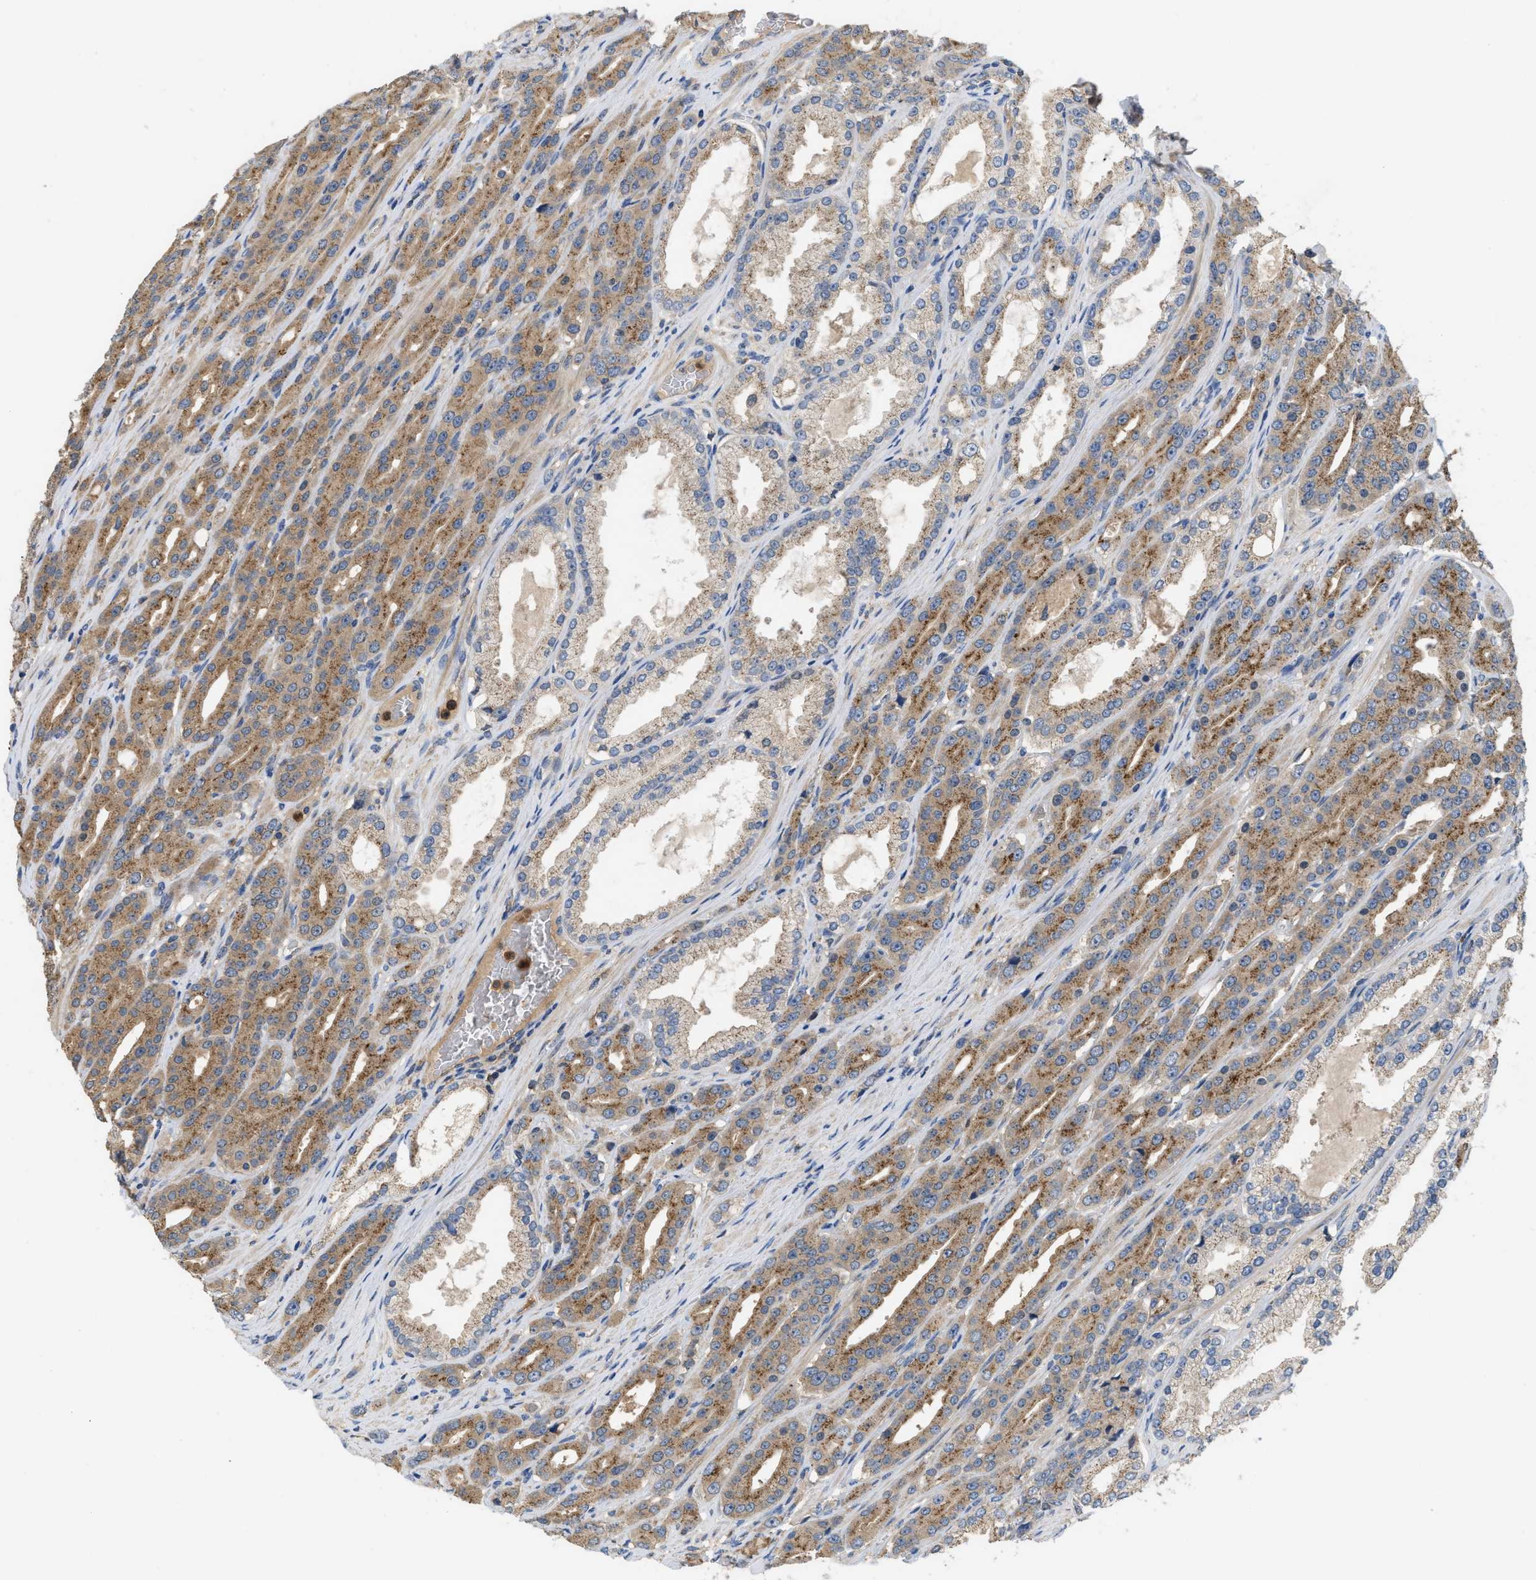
{"staining": {"intensity": "moderate", "quantity": ">75%", "location": "cytoplasmic/membranous"}, "tissue": "prostate cancer", "cell_type": "Tumor cells", "image_type": "cancer", "snomed": [{"axis": "morphology", "description": "Adenocarcinoma, High grade"}, {"axis": "topography", "description": "Prostate"}], "caption": "Brown immunohistochemical staining in human prostate cancer shows moderate cytoplasmic/membranous expression in approximately >75% of tumor cells. (IHC, brightfield microscopy, high magnification).", "gene": "RNF216", "patient": {"sex": "male", "age": 71}}